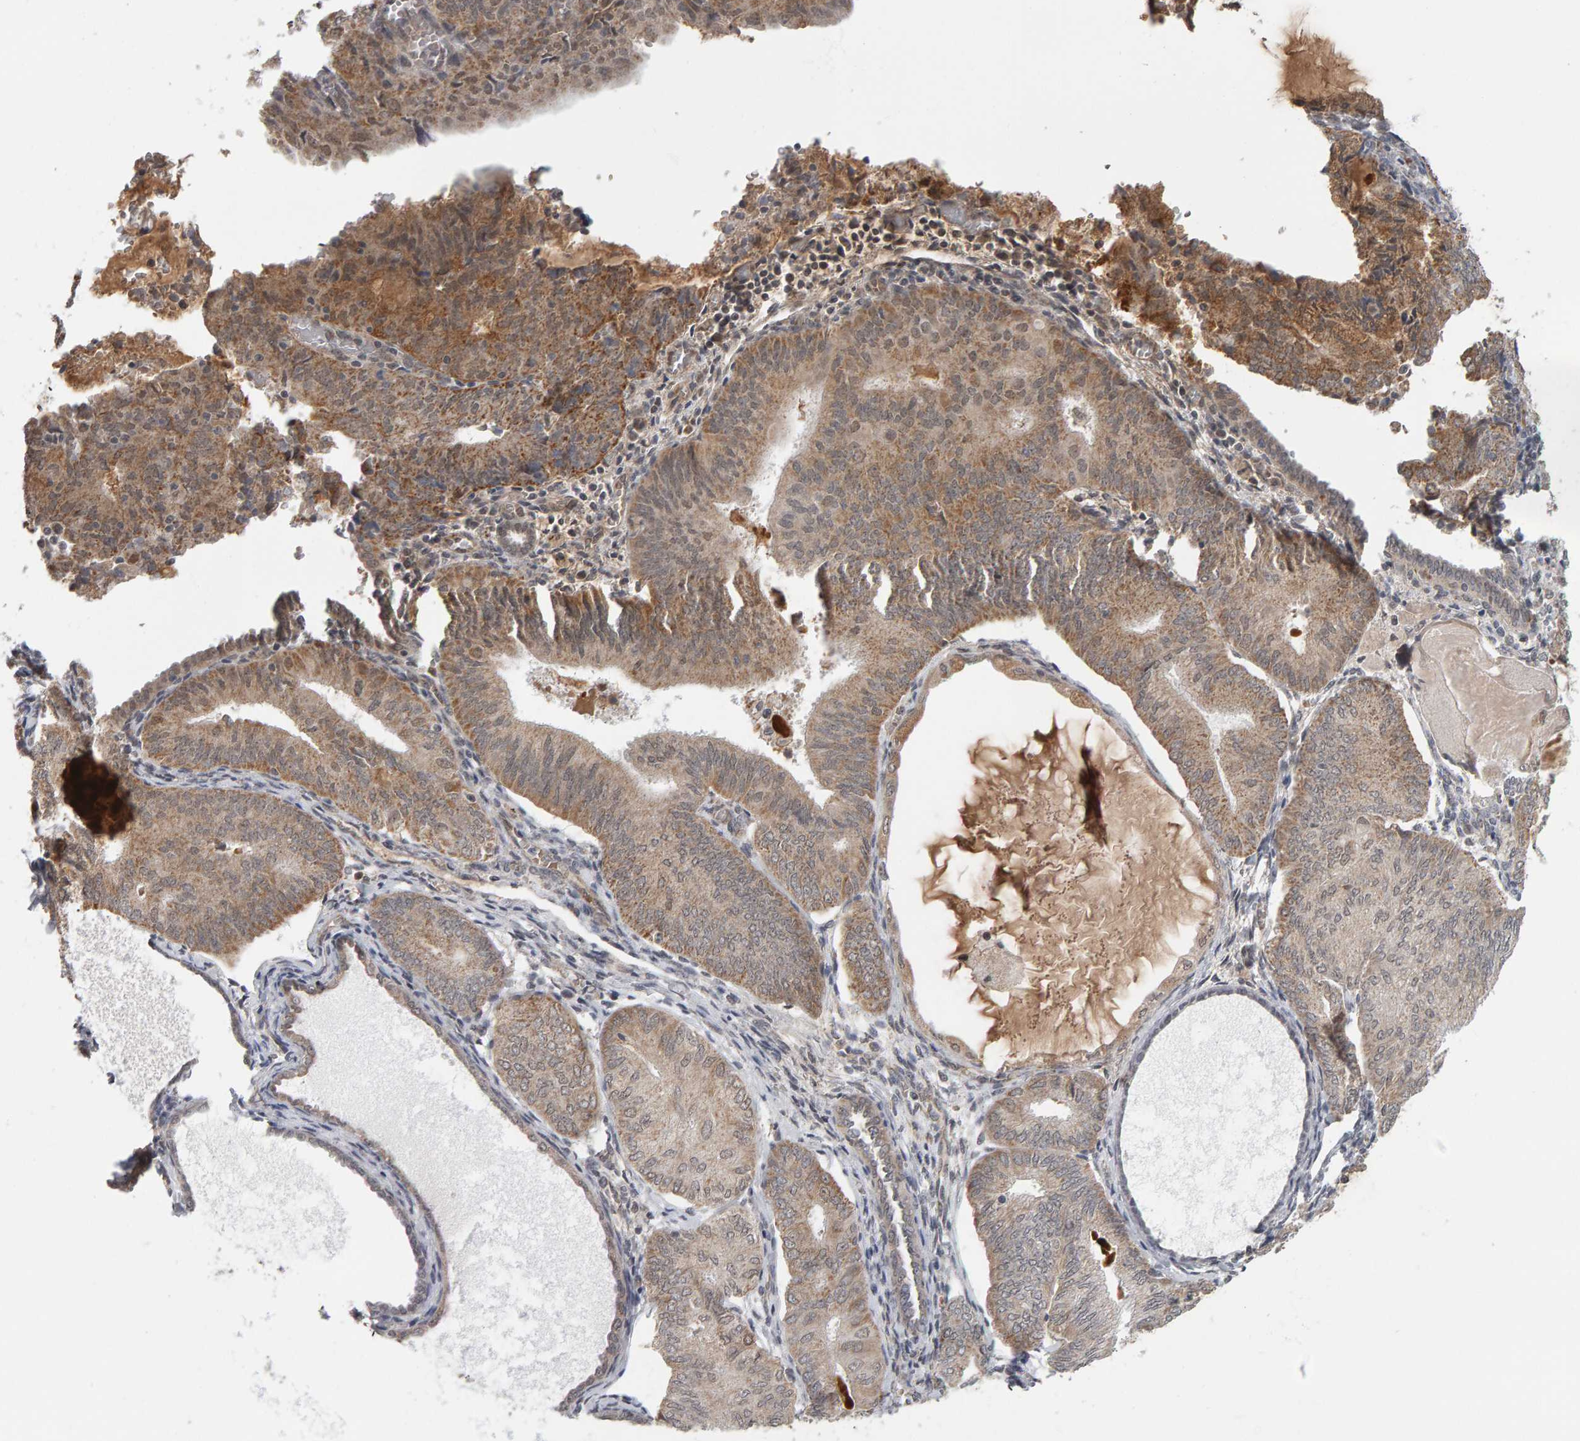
{"staining": {"intensity": "moderate", "quantity": ">75%", "location": "cytoplasmic/membranous"}, "tissue": "endometrial cancer", "cell_type": "Tumor cells", "image_type": "cancer", "snomed": [{"axis": "morphology", "description": "Adenocarcinoma, NOS"}, {"axis": "topography", "description": "Endometrium"}], "caption": "Adenocarcinoma (endometrial) tissue displays moderate cytoplasmic/membranous positivity in about >75% of tumor cells Nuclei are stained in blue.", "gene": "DAP3", "patient": {"sex": "female", "age": 81}}